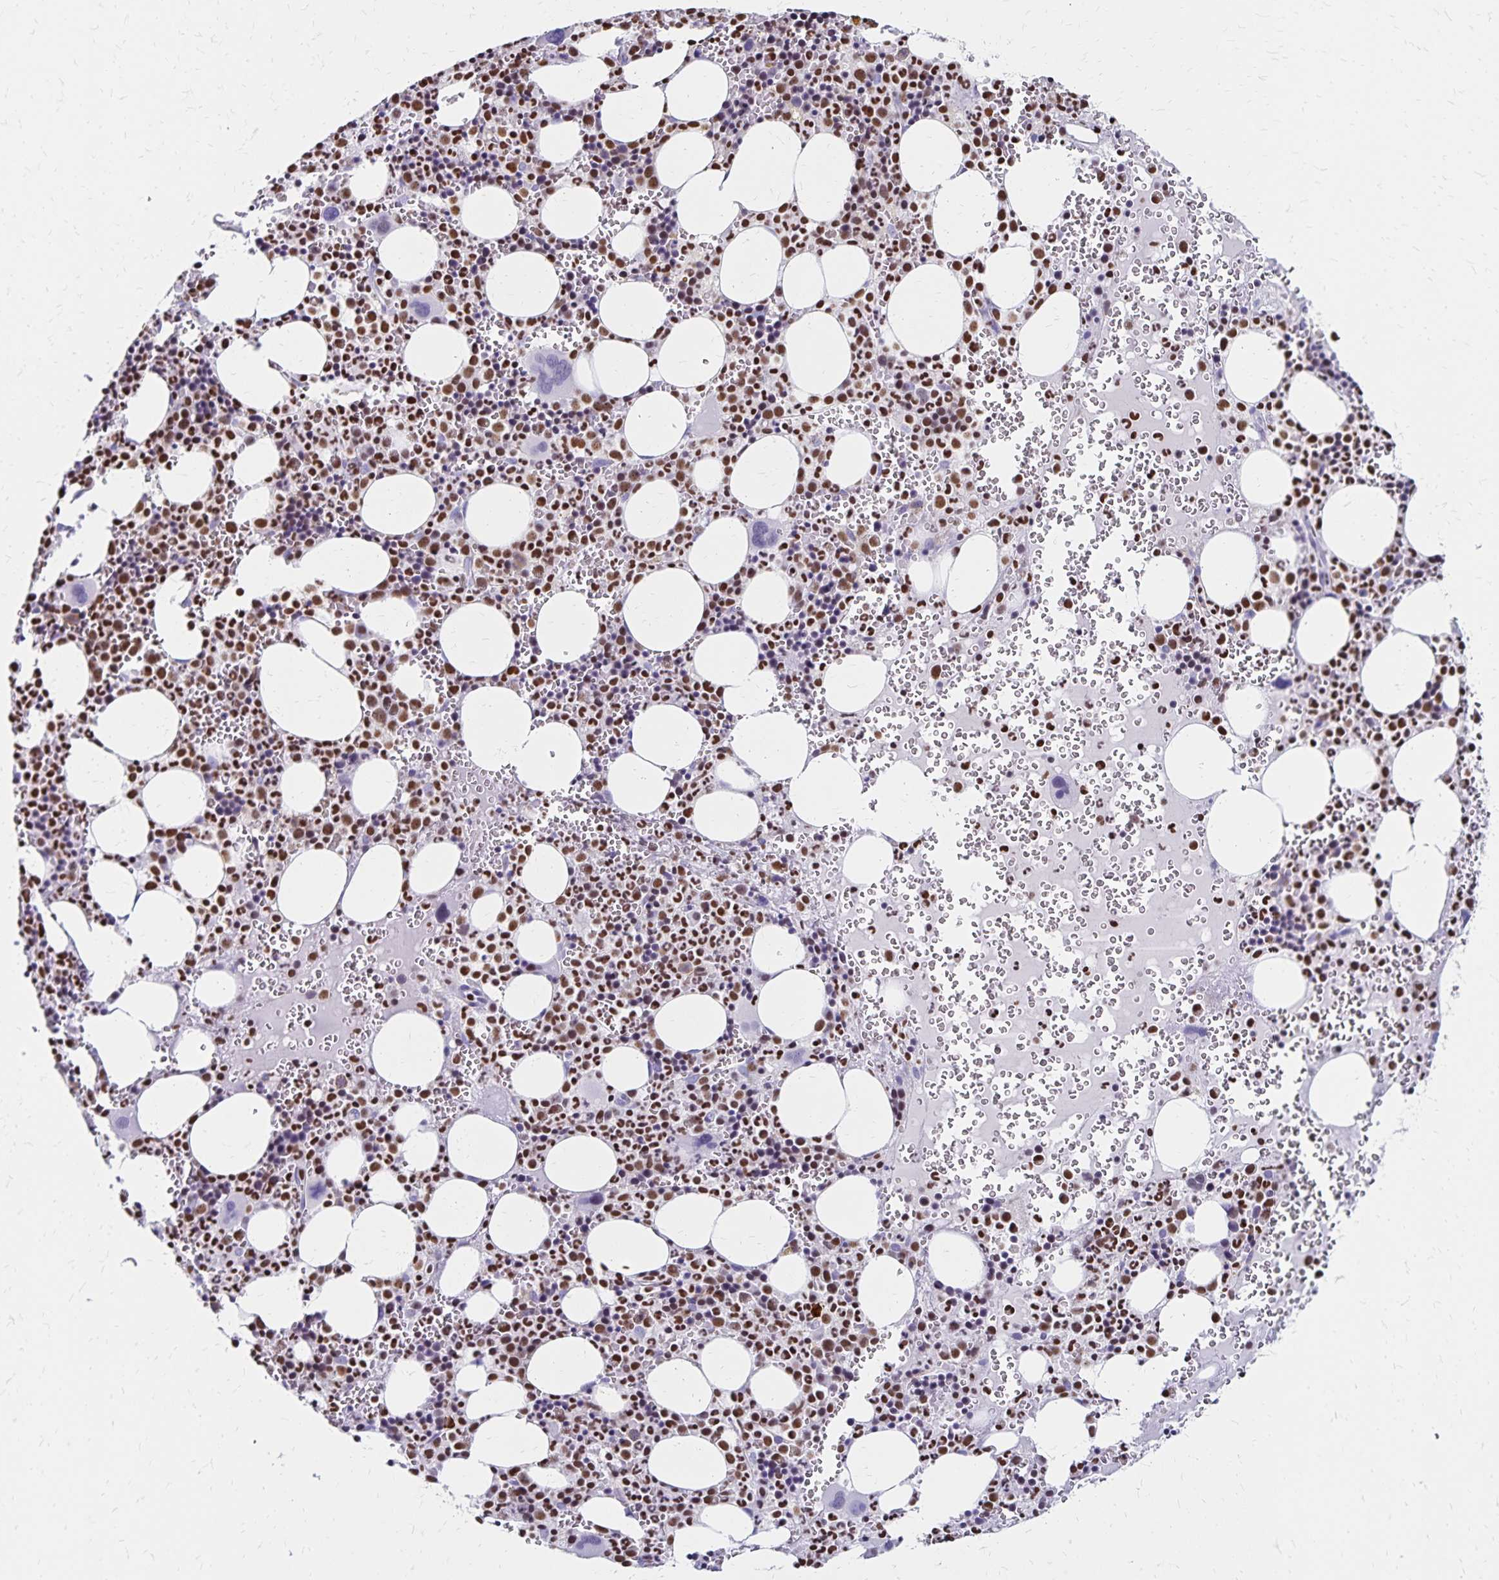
{"staining": {"intensity": "moderate", "quantity": "25%-75%", "location": "nuclear"}, "tissue": "bone marrow", "cell_type": "Hematopoietic cells", "image_type": "normal", "snomed": [{"axis": "morphology", "description": "Normal tissue, NOS"}, {"axis": "topography", "description": "Bone marrow"}], "caption": "Immunohistochemical staining of normal bone marrow reveals 25%-75% levels of moderate nuclear protein positivity in approximately 25%-75% of hematopoietic cells.", "gene": "IKZF1", "patient": {"sex": "male", "age": 63}}